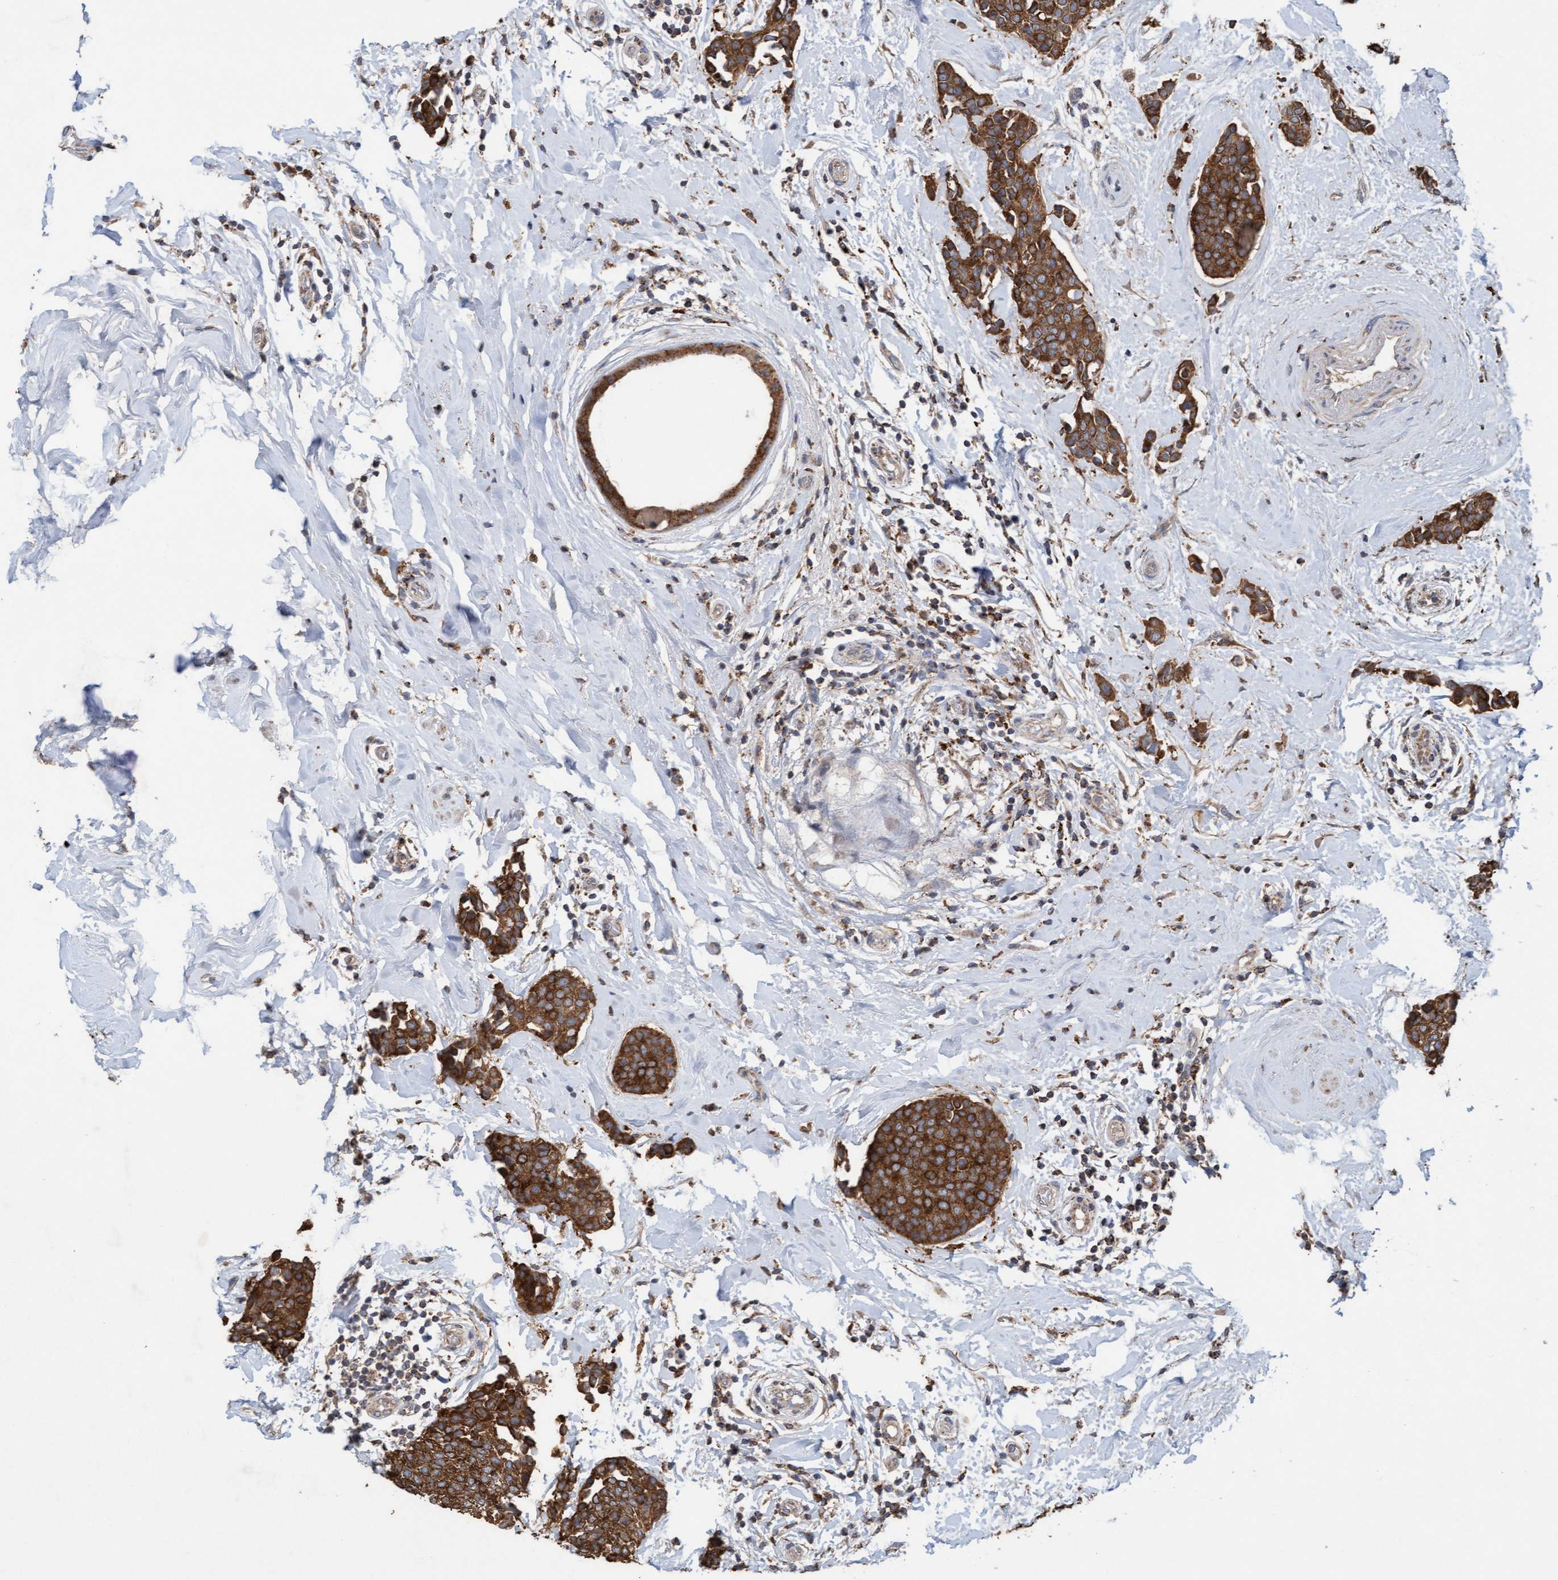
{"staining": {"intensity": "strong", "quantity": ">75%", "location": "cytoplasmic/membranous"}, "tissue": "breast cancer", "cell_type": "Tumor cells", "image_type": "cancer", "snomed": [{"axis": "morphology", "description": "Duct carcinoma"}, {"axis": "topography", "description": "Breast"}], "caption": "Tumor cells demonstrate high levels of strong cytoplasmic/membranous expression in about >75% of cells in human breast intraductal carcinoma.", "gene": "ATPAF2", "patient": {"sex": "female", "age": 55}}